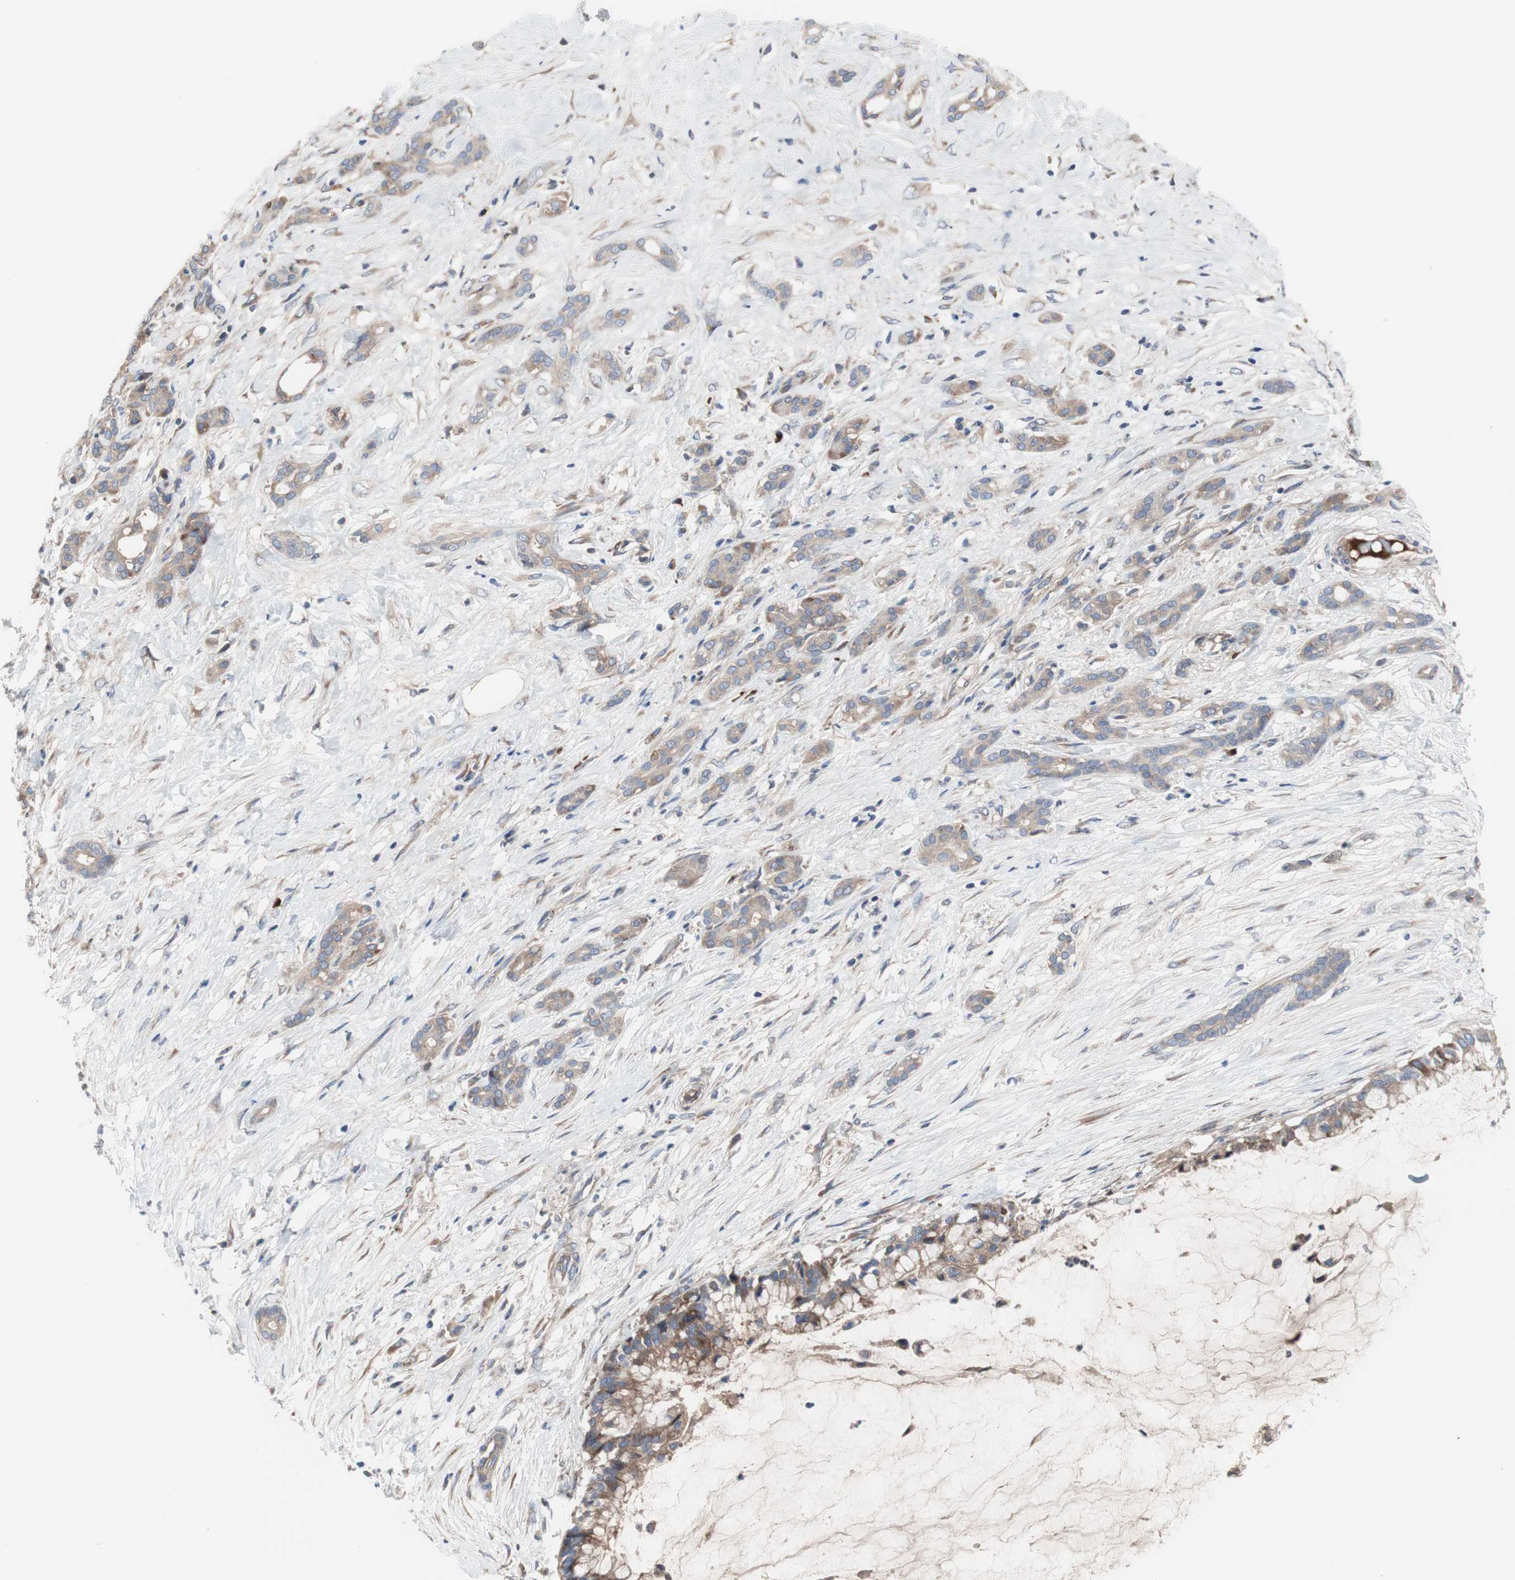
{"staining": {"intensity": "moderate", "quantity": "25%-75%", "location": "cytoplasmic/membranous"}, "tissue": "pancreatic cancer", "cell_type": "Tumor cells", "image_type": "cancer", "snomed": [{"axis": "morphology", "description": "Adenocarcinoma, NOS"}, {"axis": "topography", "description": "Pancreas"}], "caption": "Immunohistochemistry histopathology image of human adenocarcinoma (pancreatic) stained for a protein (brown), which displays medium levels of moderate cytoplasmic/membranous staining in about 25%-75% of tumor cells.", "gene": "KANSL1", "patient": {"sex": "male", "age": 41}}